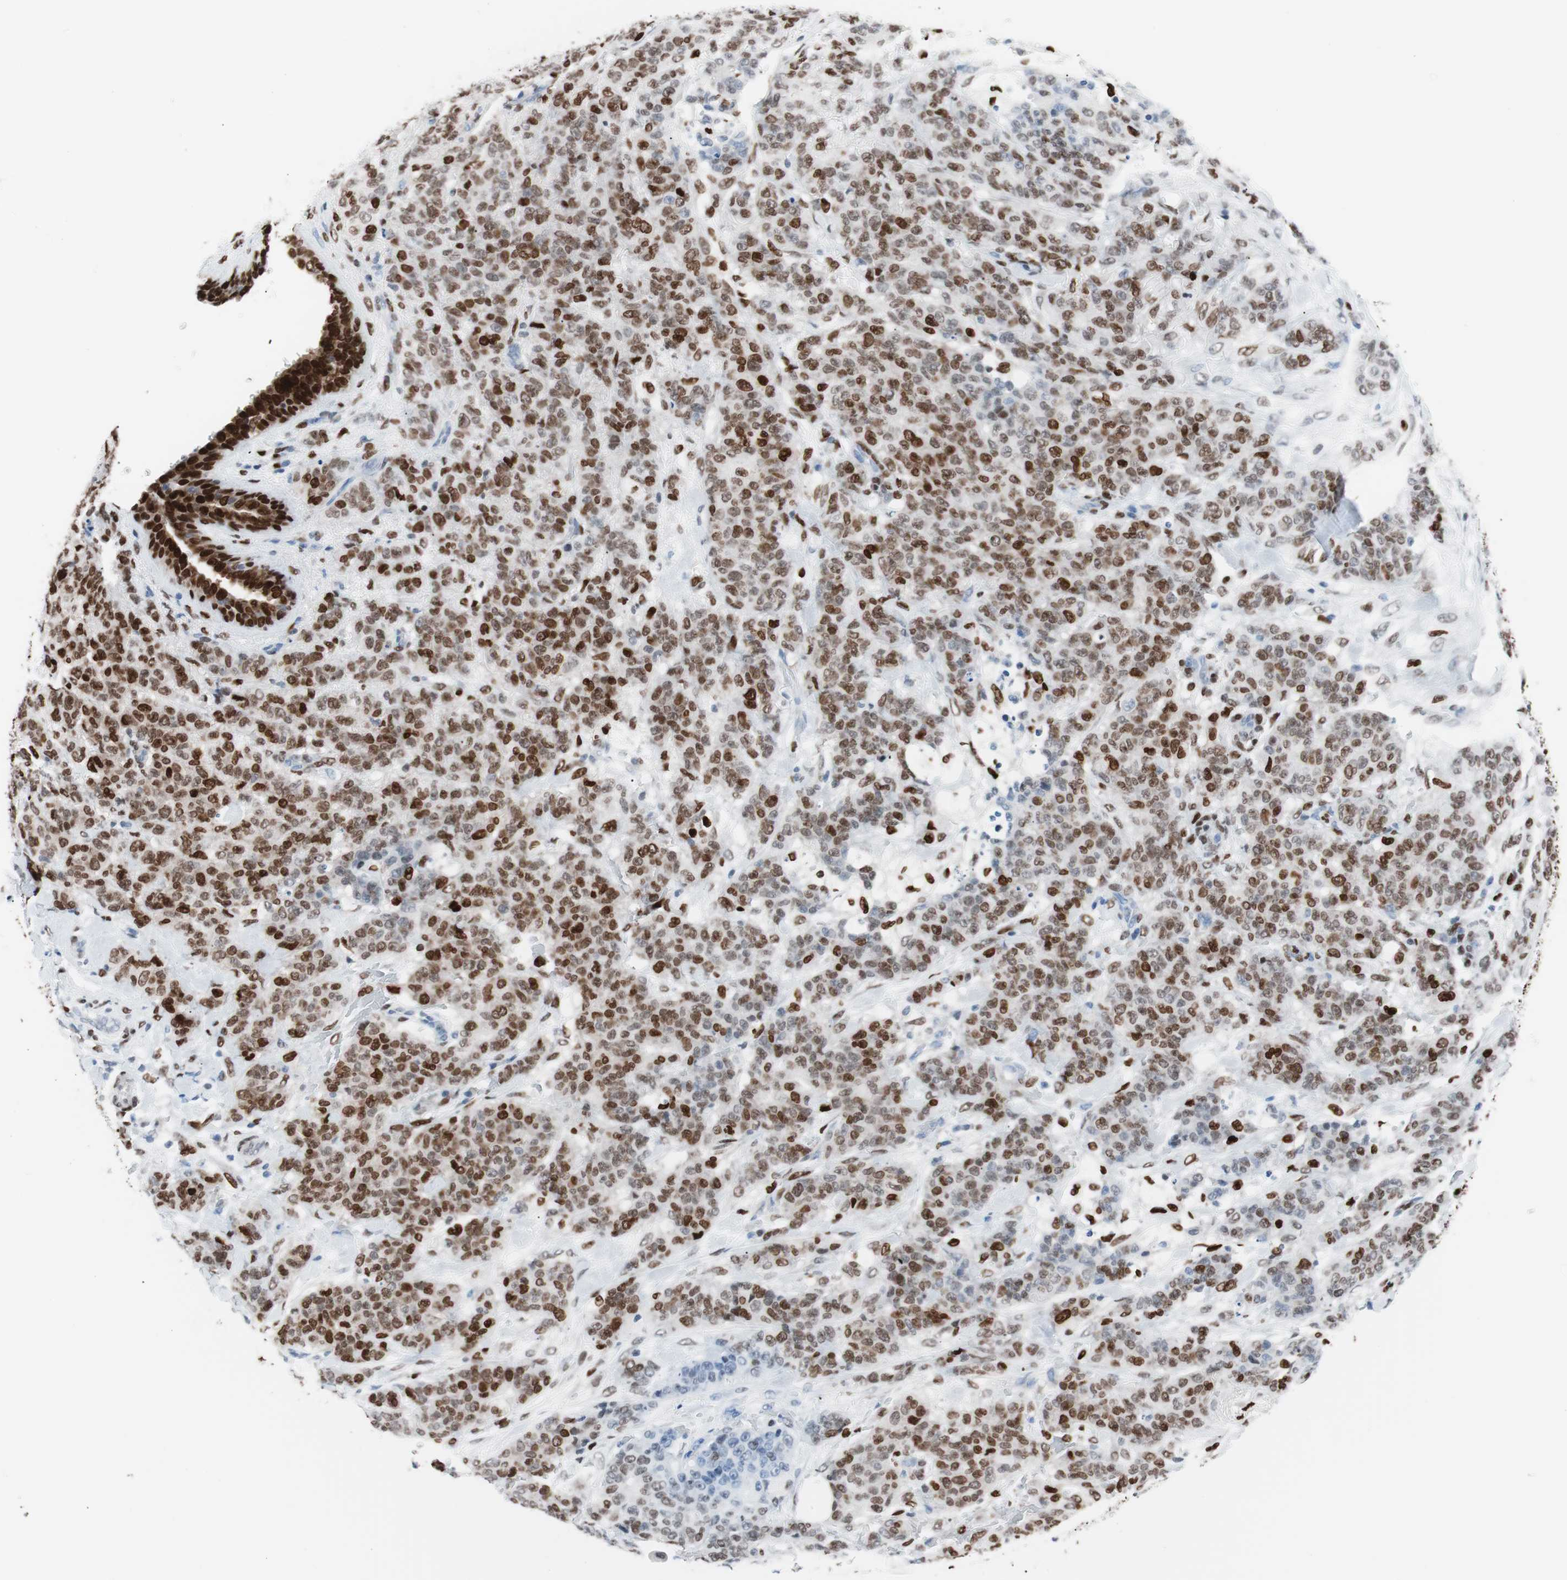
{"staining": {"intensity": "moderate", "quantity": ">75%", "location": "nuclear"}, "tissue": "breast cancer", "cell_type": "Tumor cells", "image_type": "cancer", "snomed": [{"axis": "morphology", "description": "Duct carcinoma"}, {"axis": "topography", "description": "Breast"}], "caption": "Protein staining by IHC reveals moderate nuclear staining in about >75% of tumor cells in invasive ductal carcinoma (breast).", "gene": "CEBPB", "patient": {"sex": "female", "age": 40}}